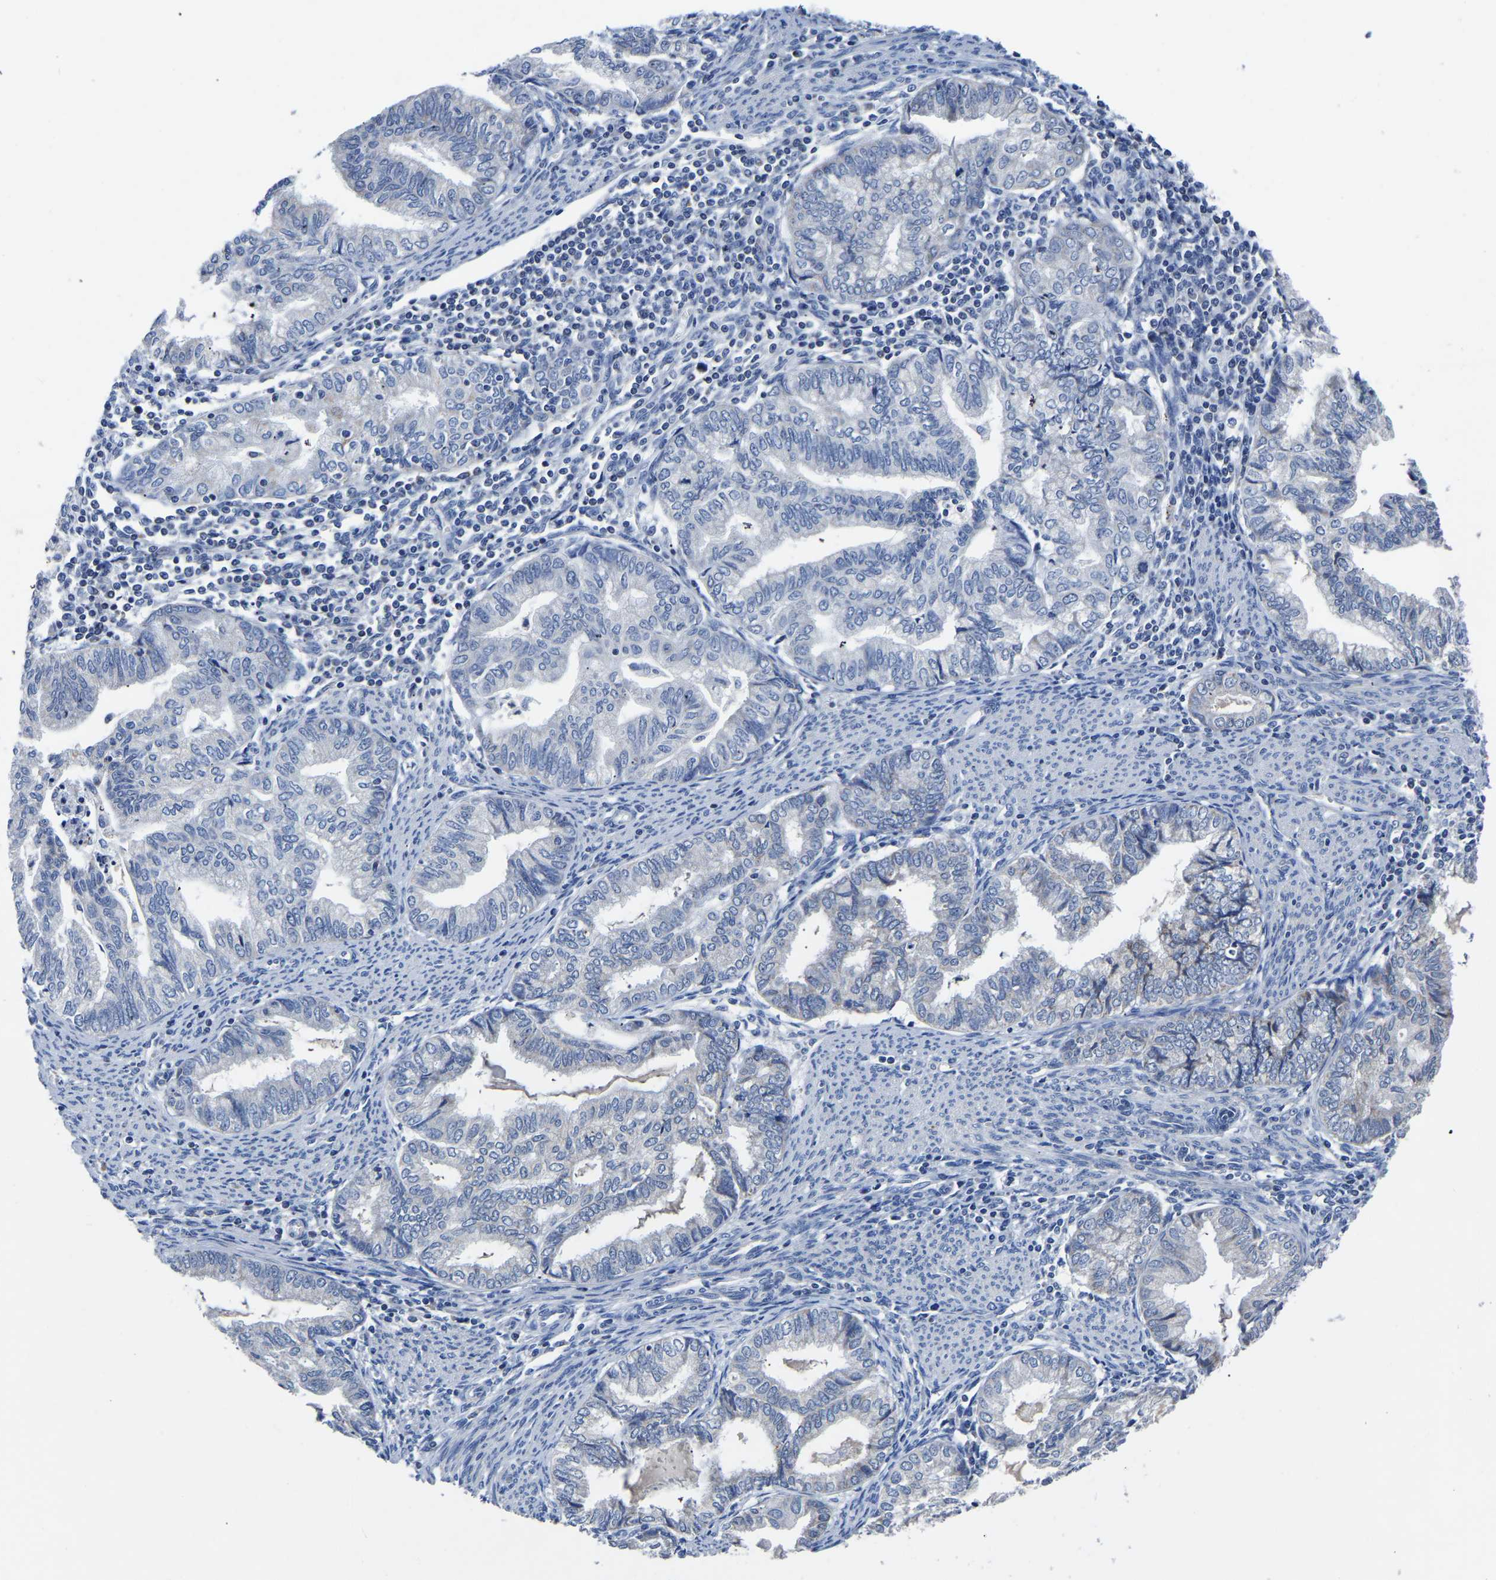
{"staining": {"intensity": "negative", "quantity": "none", "location": "none"}, "tissue": "endometrial cancer", "cell_type": "Tumor cells", "image_type": "cancer", "snomed": [{"axis": "morphology", "description": "Adenocarcinoma, NOS"}, {"axis": "topography", "description": "Endometrium"}], "caption": "An immunohistochemistry (IHC) image of adenocarcinoma (endometrial) is shown. There is no staining in tumor cells of adenocarcinoma (endometrial).", "gene": "FGD5", "patient": {"sex": "female", "age": 79}}